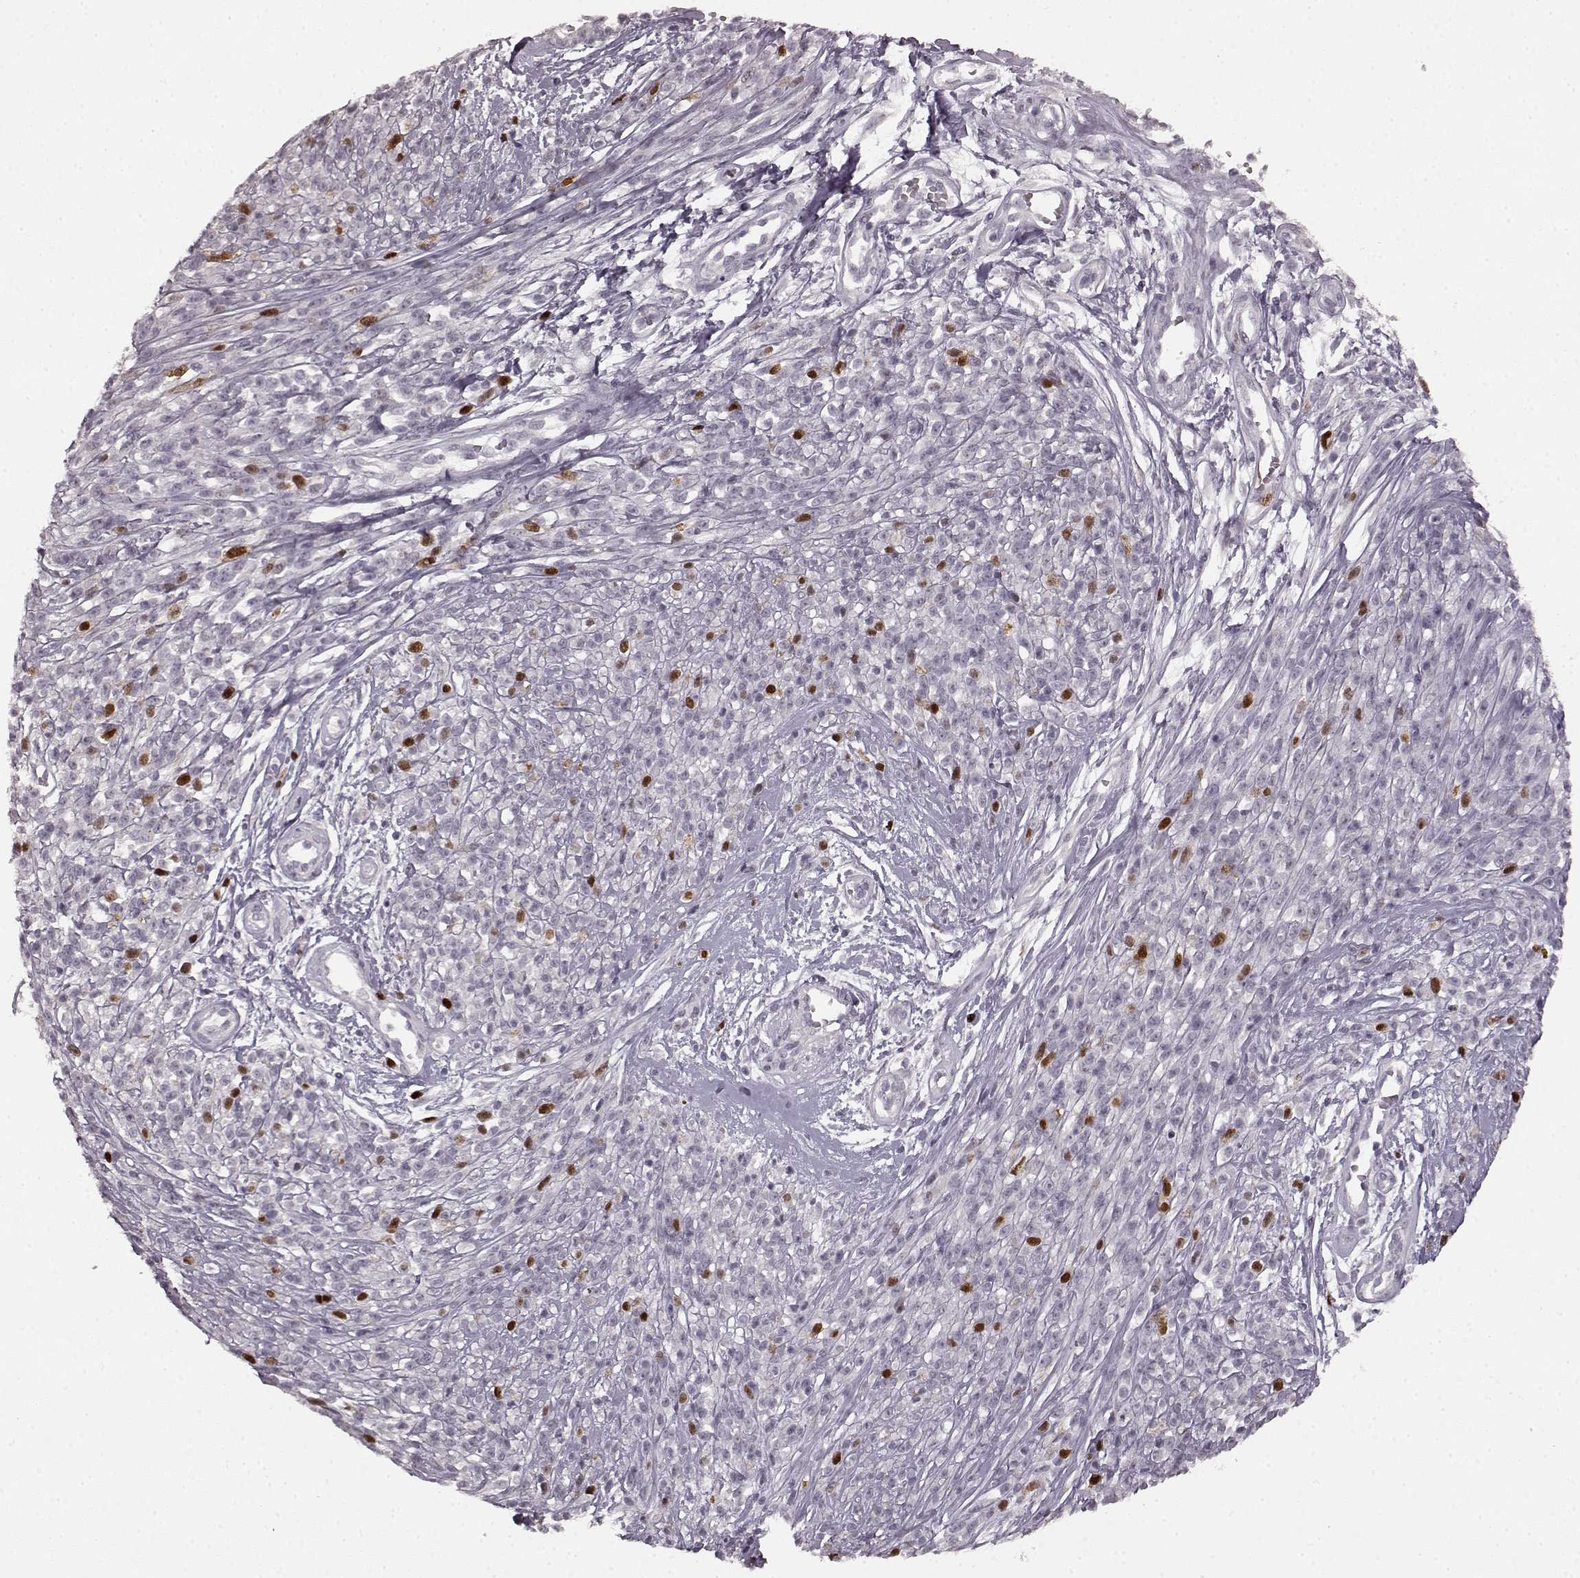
{"staining": {"intensity": "strong", "quantity": "<25%", "location": "nuclear"}, "tissue": "melanoma", "cell_type": "Tumor cells", "image_type": "cancer", "snomed": [{"axis": "morphology", "description": "Malignant melanoma, NOS"}, {"axis": "topography", "description": "Skin"}, {"axis": "topography", "description": "Skin of trunk"}], "caption": "This micrograph shows malignant melanoma stained with IHC to label a protein in brown. The nuclear of tumor cells show strong positivity for the protein. Nuclei are counter-stained blue.", "gene": "CCNA2", "patient": {"sex": "male", "age": 74}}